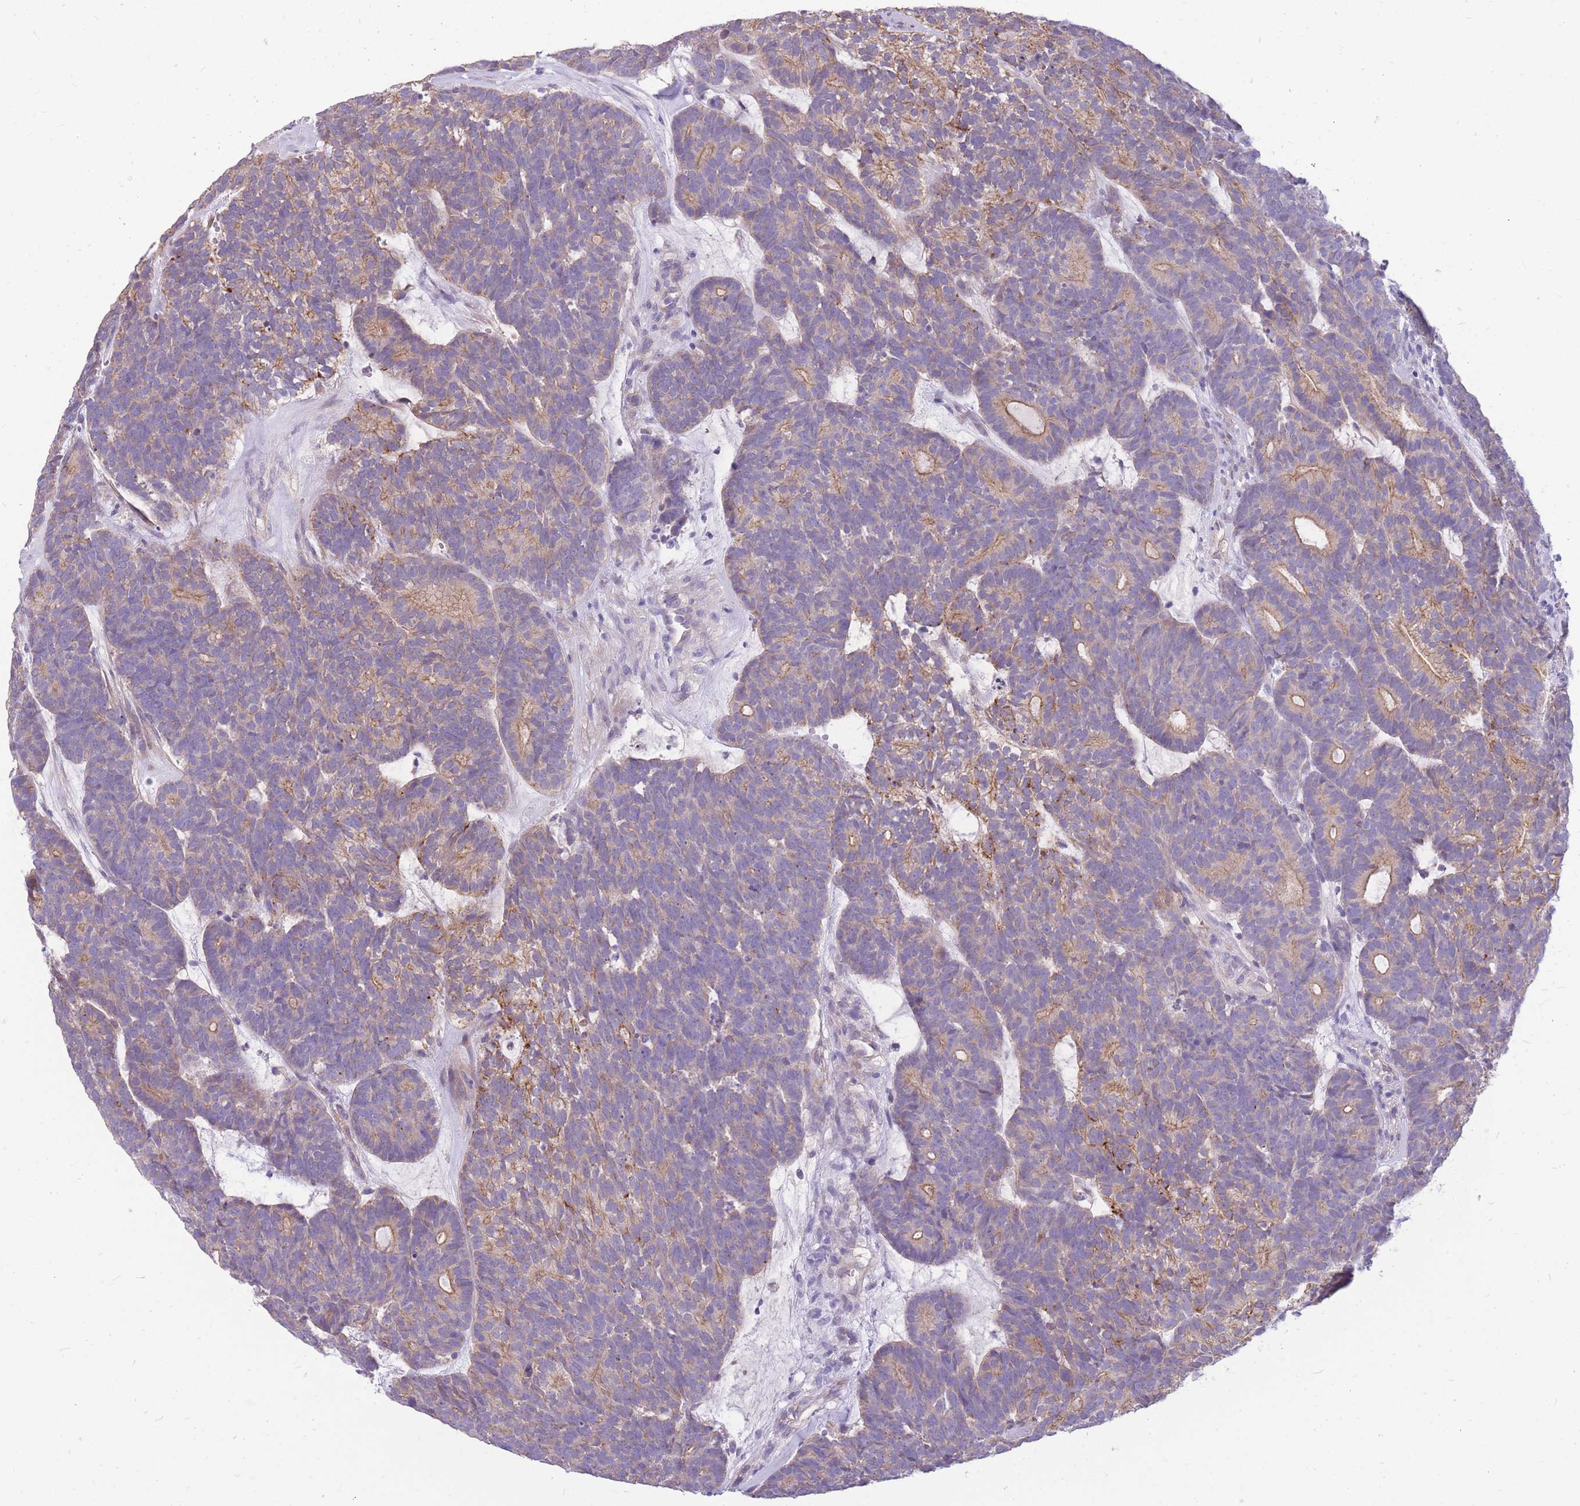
{"staining": {"intensity": "moderate", "quantity": "25%-75%", "location": "cytoplasmic/membranous"}, "tissue": "head and neck cancer", "cell_type": "Tumor cells", "image_type": "cancer", "snomed": [{"axis": "morphology", "description": "Adenocarcinoma, NOS"}, {"axis": "topography", "description": "Head-Neck"}], "caption": "Head and neck adenocarcinoma tissue demonstrates moderate cytoplasmic/membranous expression in about 25%-75% of tumor cells The staining was performed using DAB (3,3'-diaminobenzidine), with brown indicating positive protein expression. Nuclei are stained blue with hematoxylin.", "gene": "OR5T1", "patient": {"sex": "female", "age": 81}}